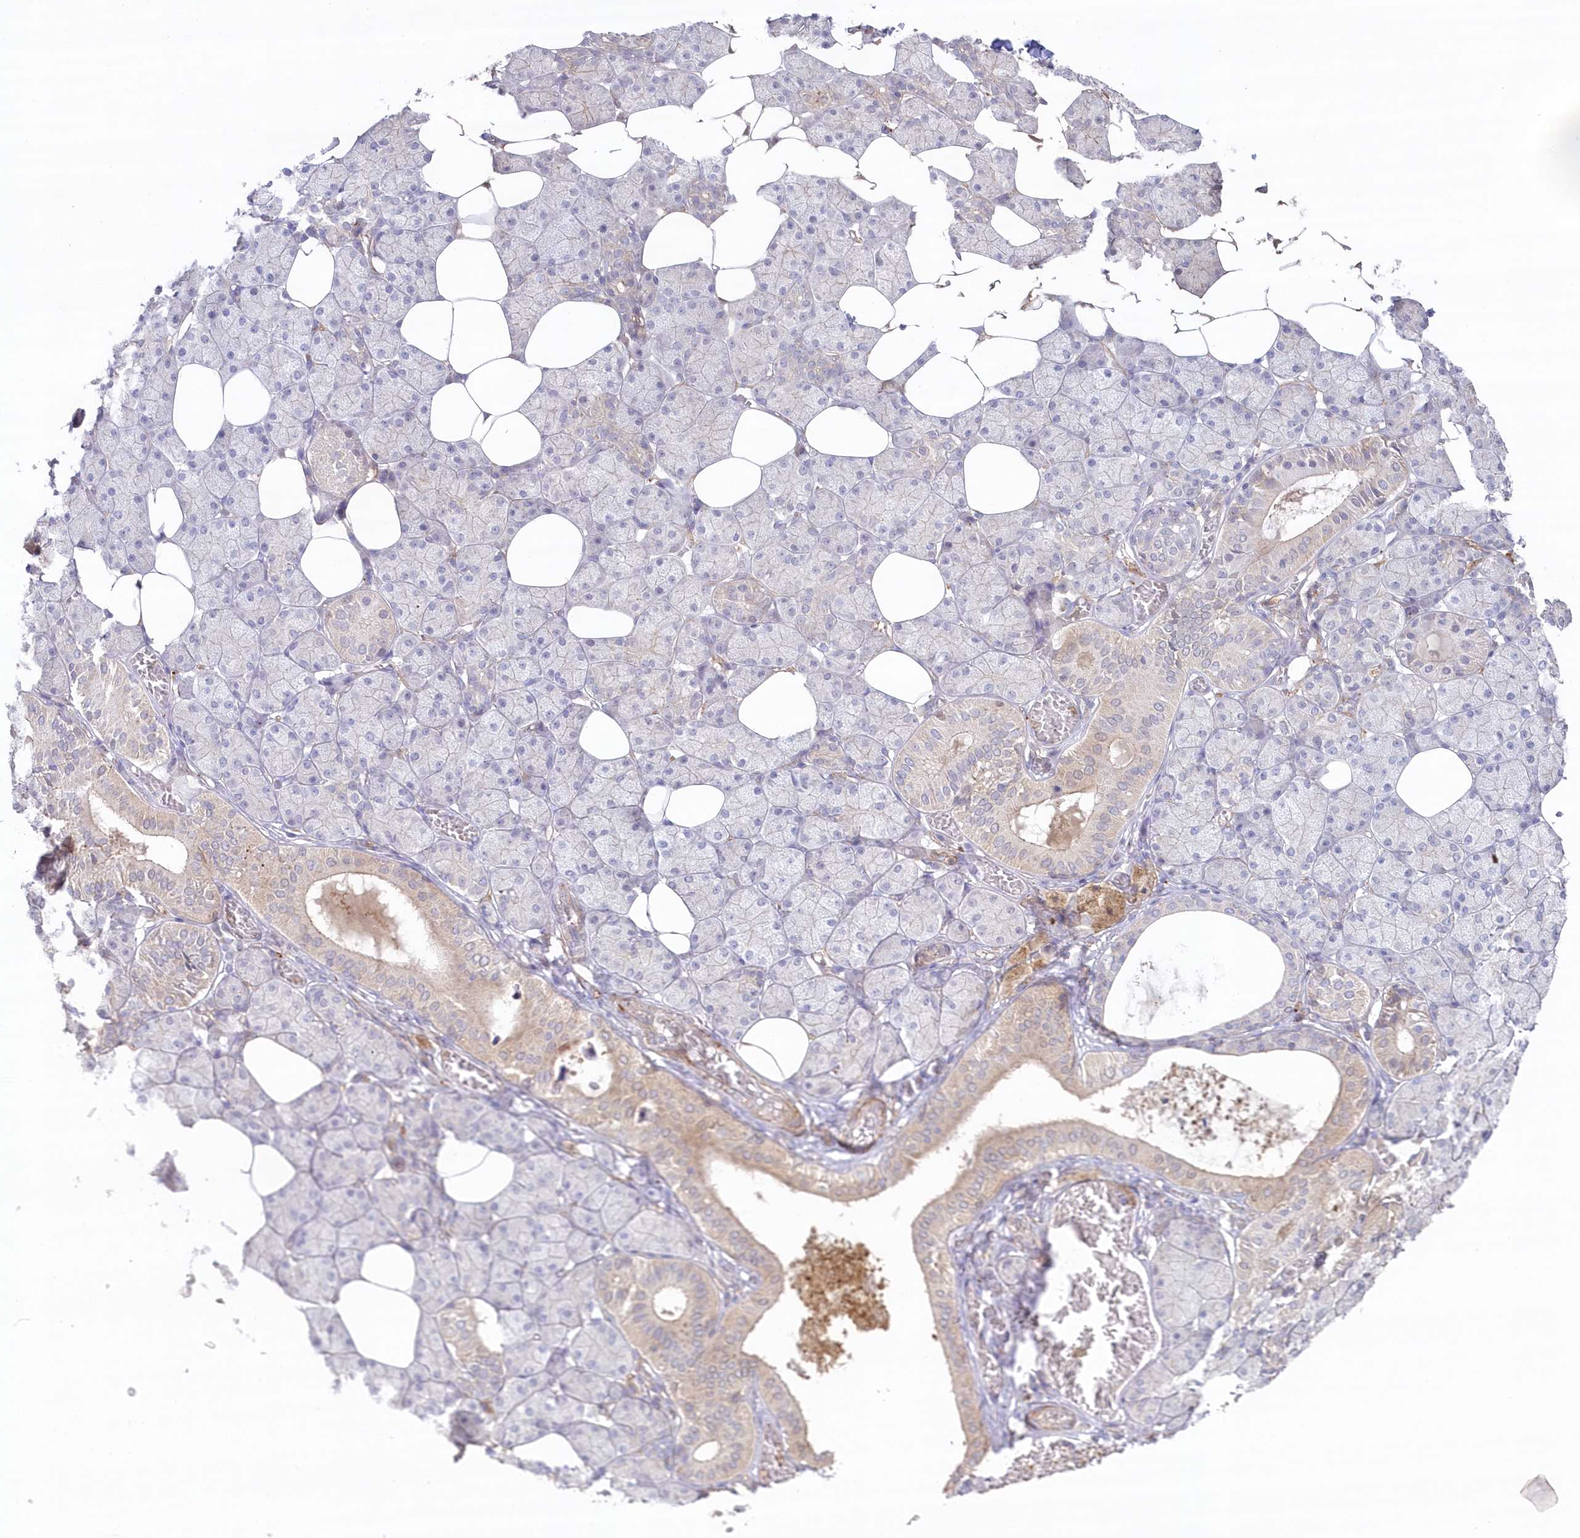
{"staining": {"intensity": "weak", "quantity": "<25%", "location": "cytoplasmic/membranous"}, "tissue": "salivary gland", "cell_type": "Glandular cells", "image_type": "normal", "snomed": [{"axis": "morphology", "description": "Normal tissue, NOS"}, {"axis": "topography", "description": "Salivary gland"}], "caption": "IHC of normal salivary gland exhibits no positivity in glandular cells.", "gene": "GBE1", "patient": {"sex": "female", "age": 33}}